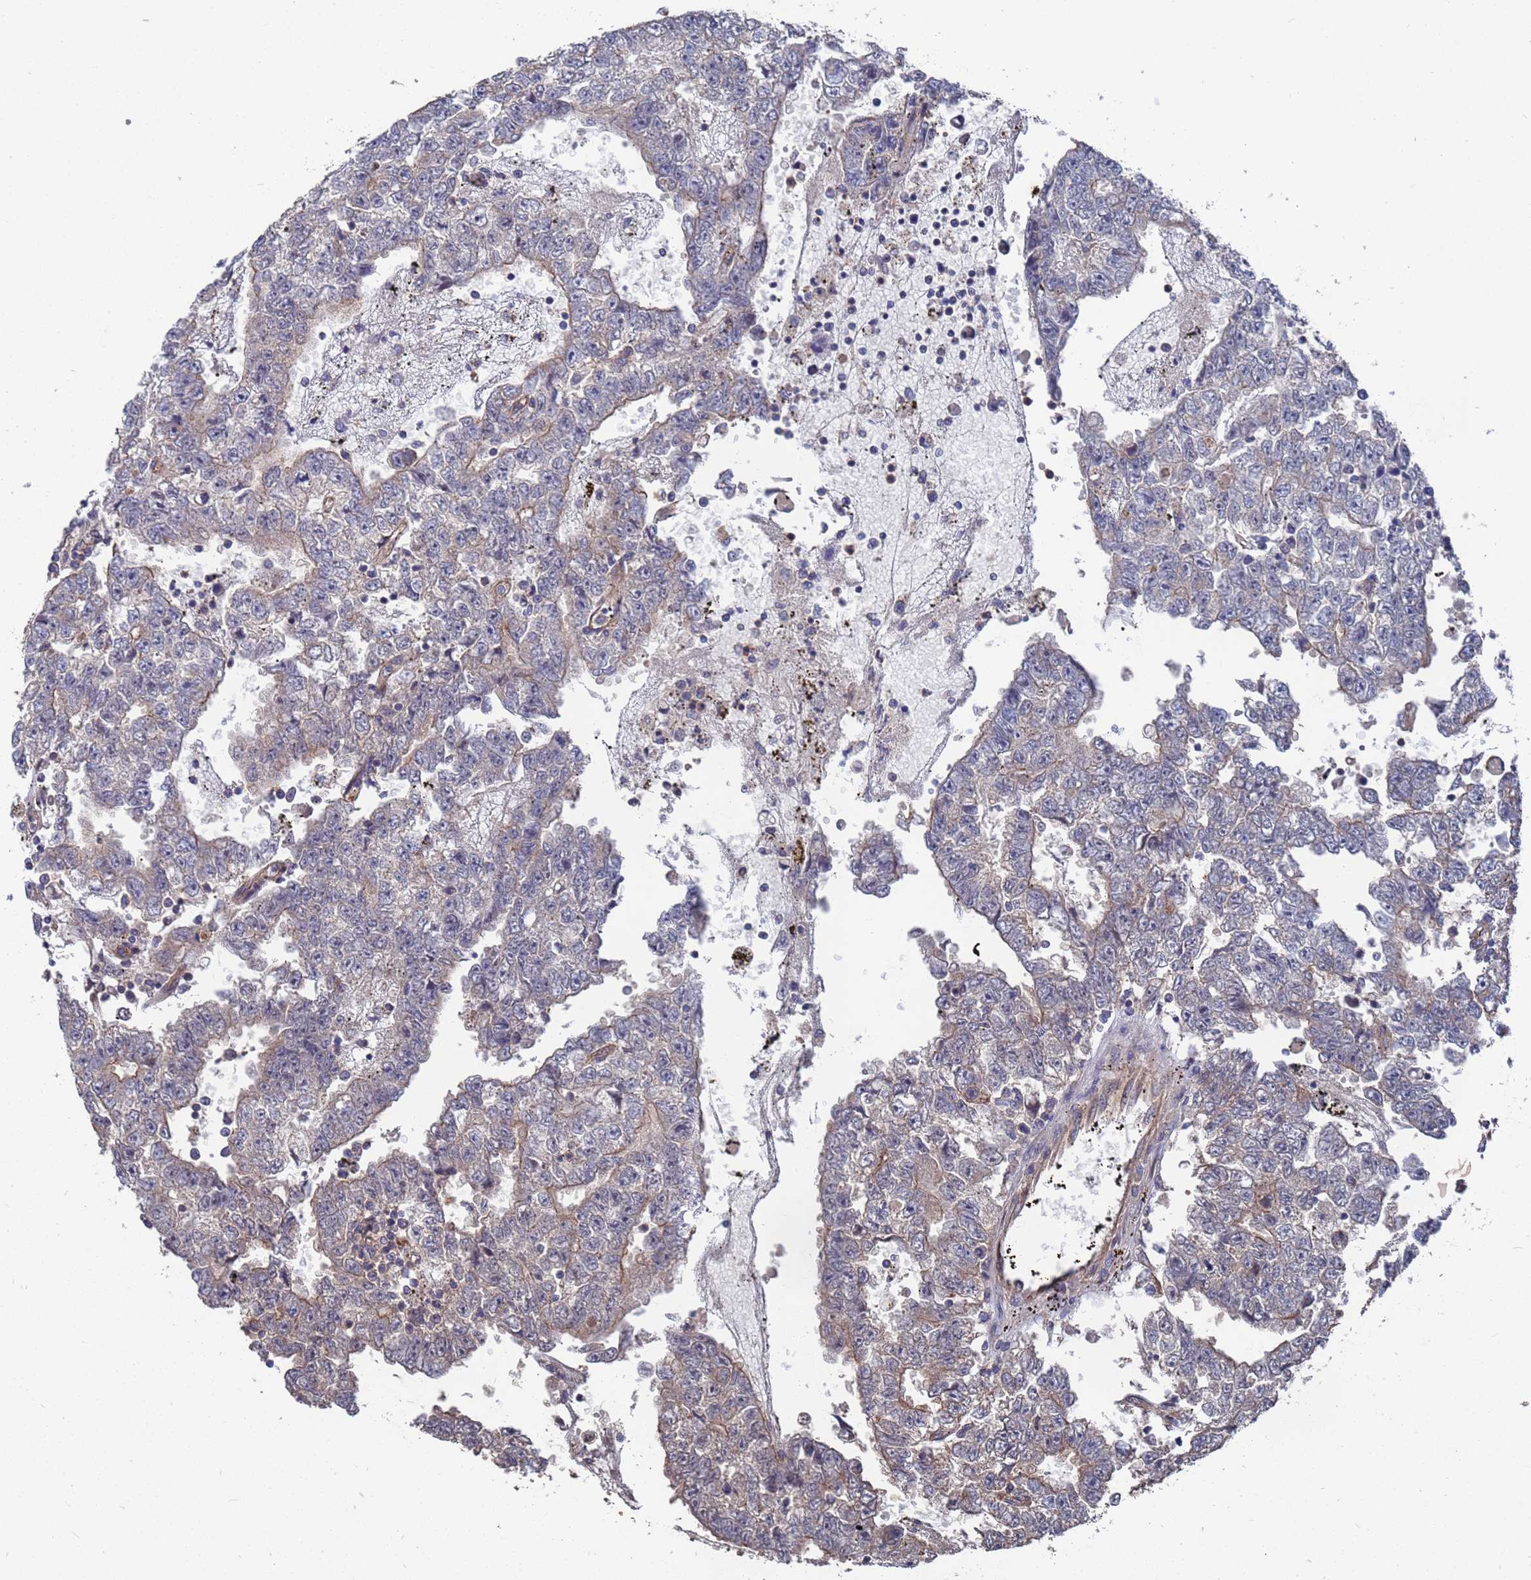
{"staining": {"intensity": "weak", "quantity": "<25%", "location": "cytoplasmic/membranous"}, "tissue": "testis cancer", "cell_type": "Tumor cells", "image_type": "cancer", "snomed": [{"axis": "morphology", "description": "Carcinoma, Embryonal, NOS"}, {"axis": "topography", "description": "Testis"}], "caption": "Tumor cells are negative for protein expression in human testis cancer (embryonal carcinoma). (Brightfield microscopy of DAB (3,3'-diaminobenzidine) immunohistochemistry (IHC) at high magnification).", "gene": "NDUFAF6", "patient": {"sex": "male", "age": 25}}